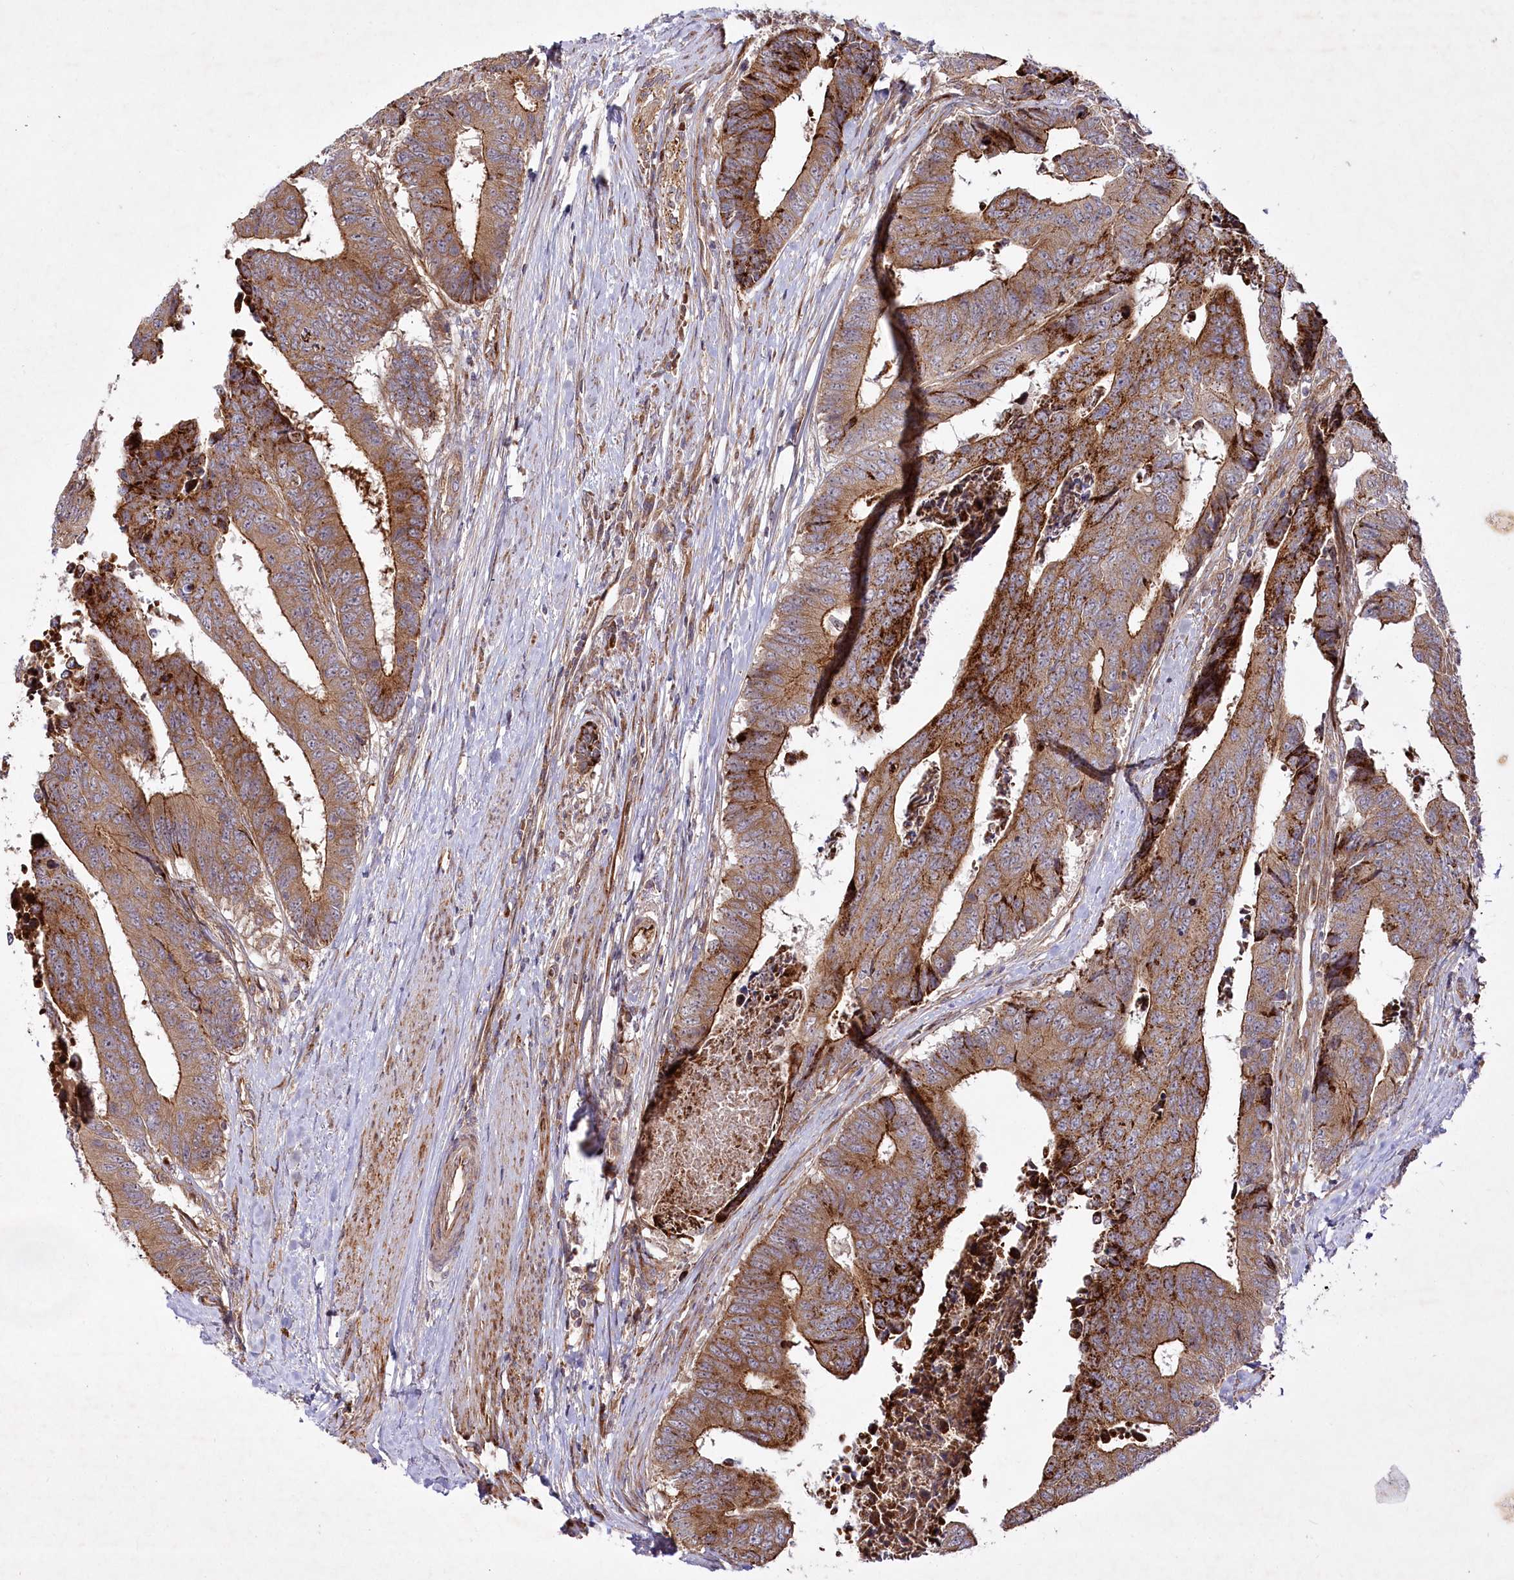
{"staining": {"intensity": "moderate", "quantity": ">75%", "location": "cytoplasmic/membranous"}, "tissue": "colorectal cancer", "cell_type": "Tumor cells", "image_type": "cancer", "snomed": [{"axis": "morphology", "description": "Adenocarcinoma, NOS"}, {"axis": "topography", "description": "Rectum"}], "caption": "Tumor cells reveal medium levels of moderate cytoplasmic/membranous expression in approximately >75% of cells in colorectal cancer. The protein is shown in brown color, while the nuclei are stained blue.", "gene": "PSTK", "patient": {"sex": "male", "age": 84}}